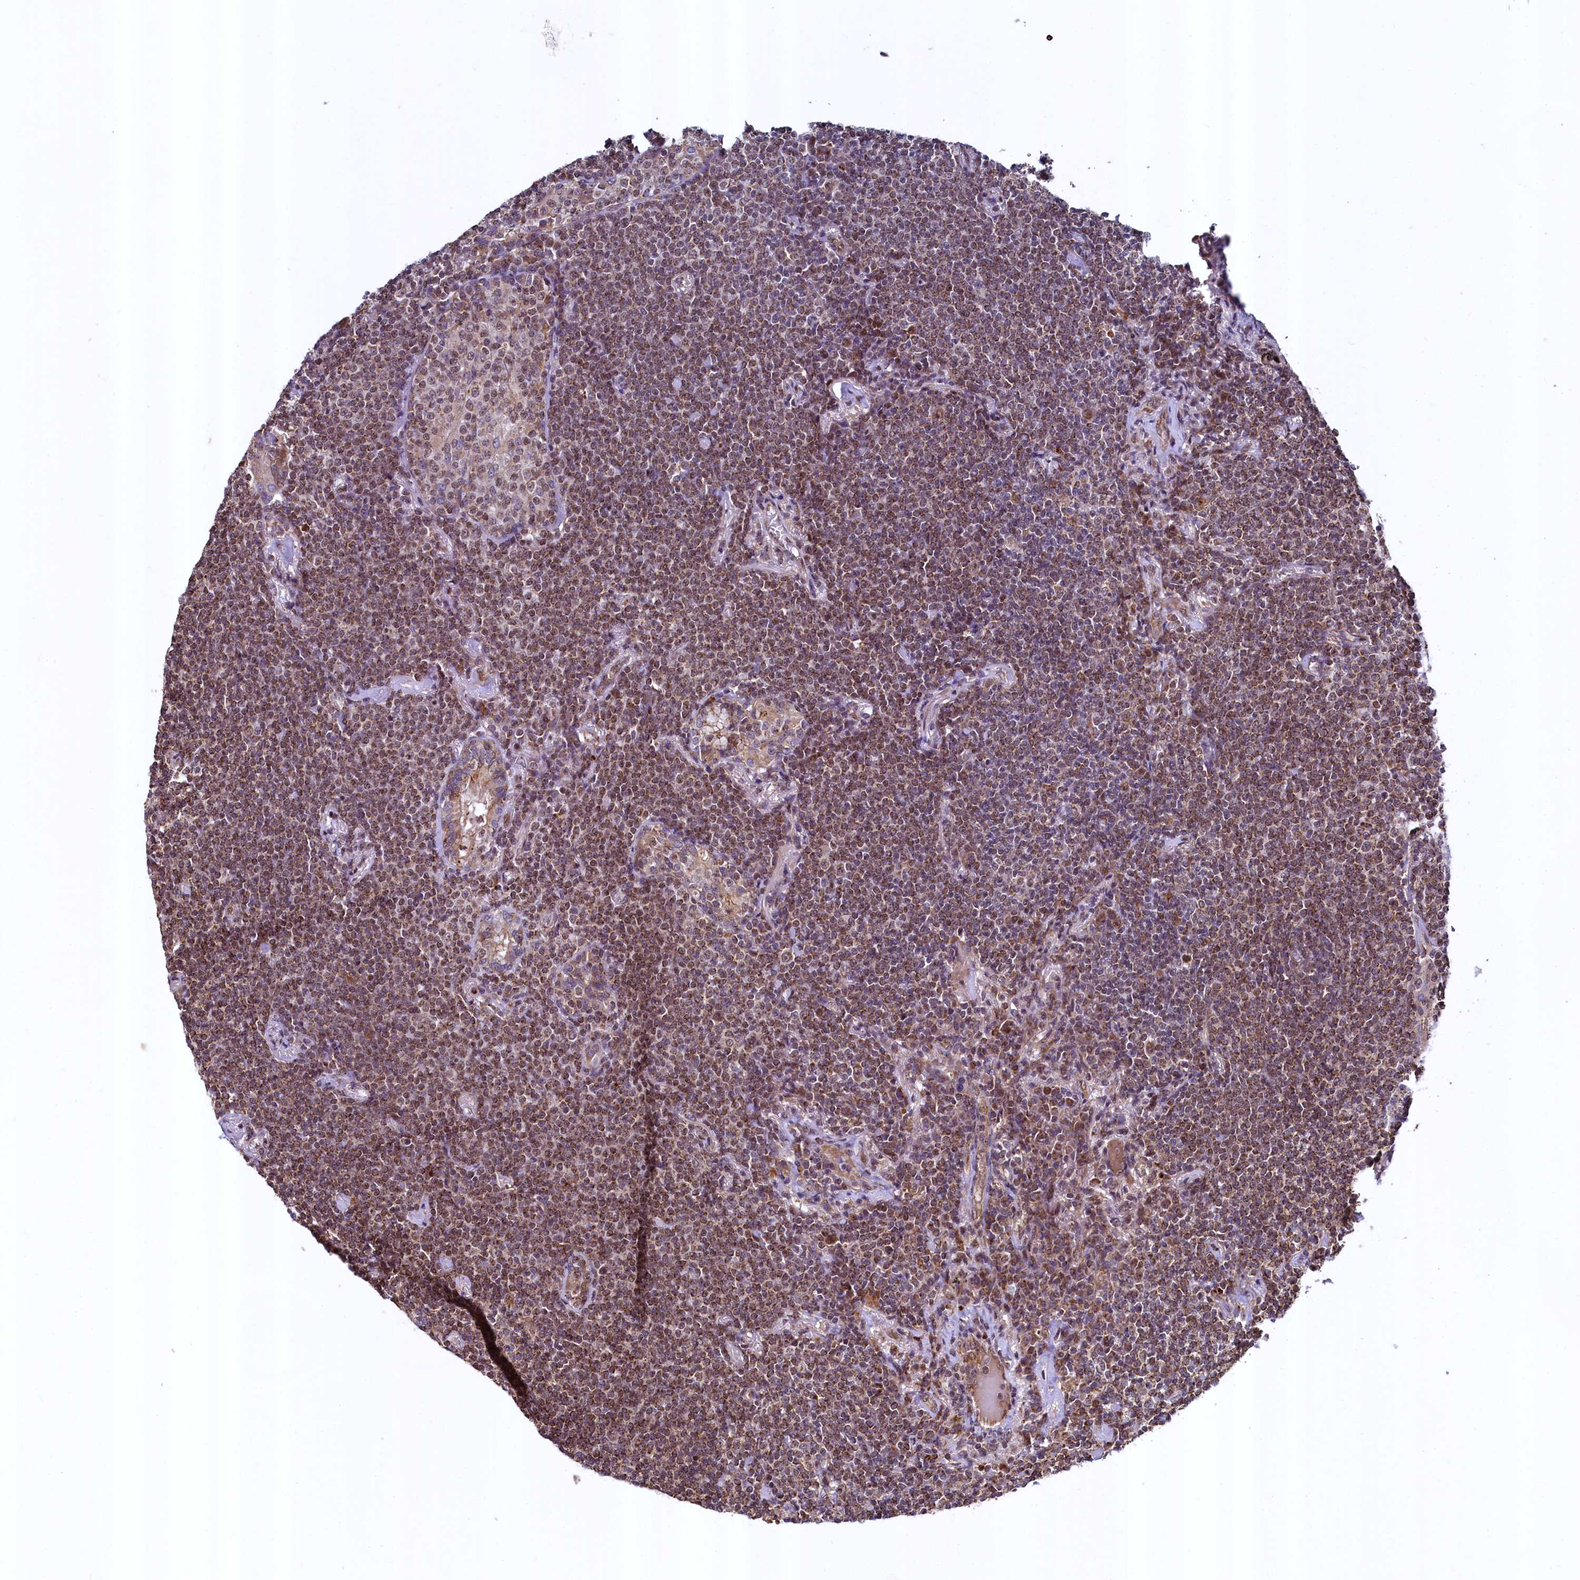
{"staining": {"intensity": "moderate", "quantity": ">75%", "location": "cytoplasmic/membranous"}, "tissue": "lymphoma", "cell_type": "Tumor cells", "image_type": "cancer", "snomed": [{"axis": "morphology", "description": "Malignant lymphoma, non-Hodgkin's type, Low grade"}, {"axis": "topography", "description": "Lung"}], "caption": "Immunohistochemical staining of human lymphoma reveals medium levels of moderate cytoplasmic/membranous protein expression in about >75% of tumor cells.", "gene": "ZNF577", "patient": {"sex": "female", "age": 71}}